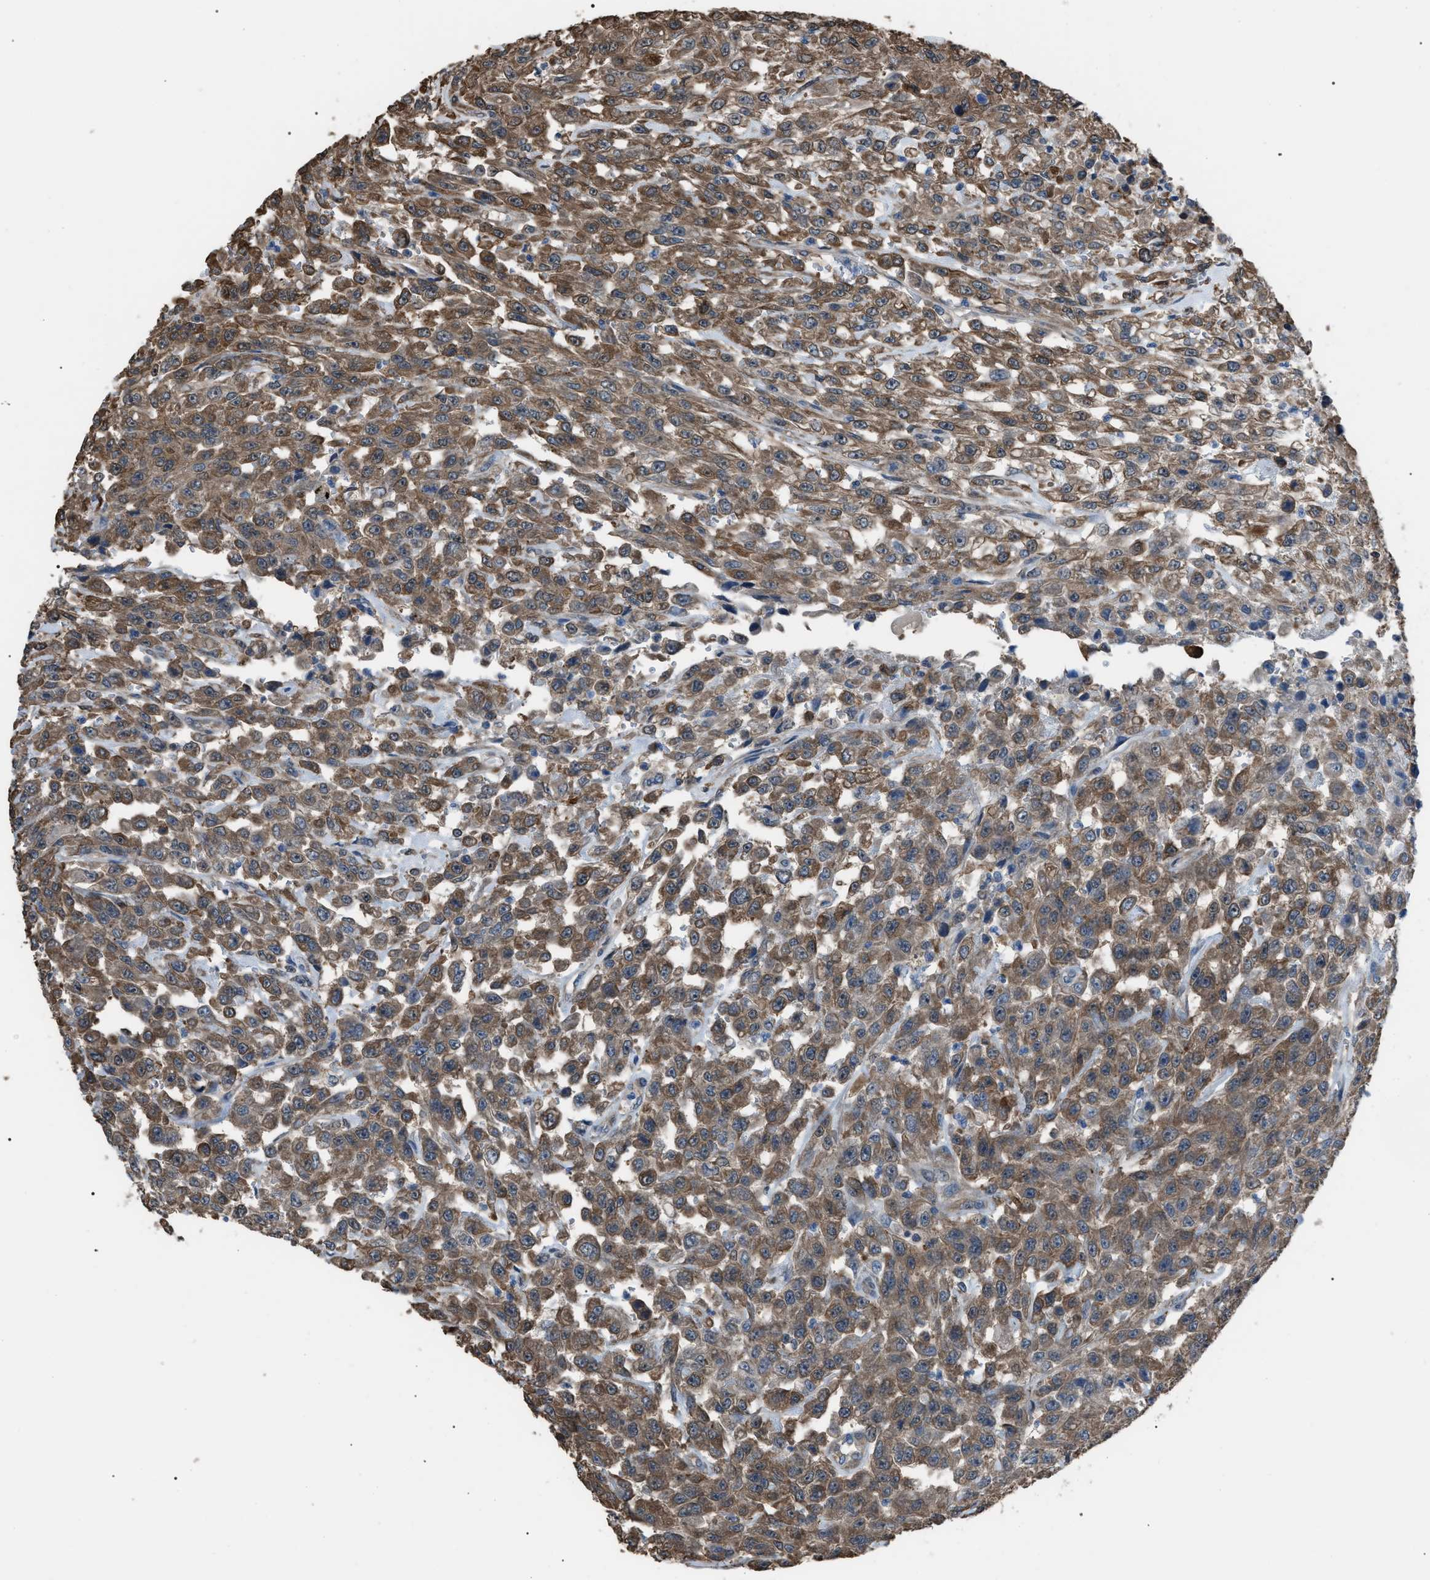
{"staining": {"intensity": "moderate", "quantity": ">75%", "location": "cytoplasmic/membranous"}, "tissue": "urothelial cancer", "cell_type": "Tumor cells", "image_type": "cancer", "snomed": [{"axis": "morphology", "description": "Urothelial carcinoma, High grade"}, {"axis": "topography", "description": "Urinary bladder"}], "caption": "Protein staining of urothelial cancer tissue shows moderate cytoplasmic/membranous expression in approximately >75% of tumor cells.", "gene": "PDCD5", "patient": {"sex": "male", "age": 46}}